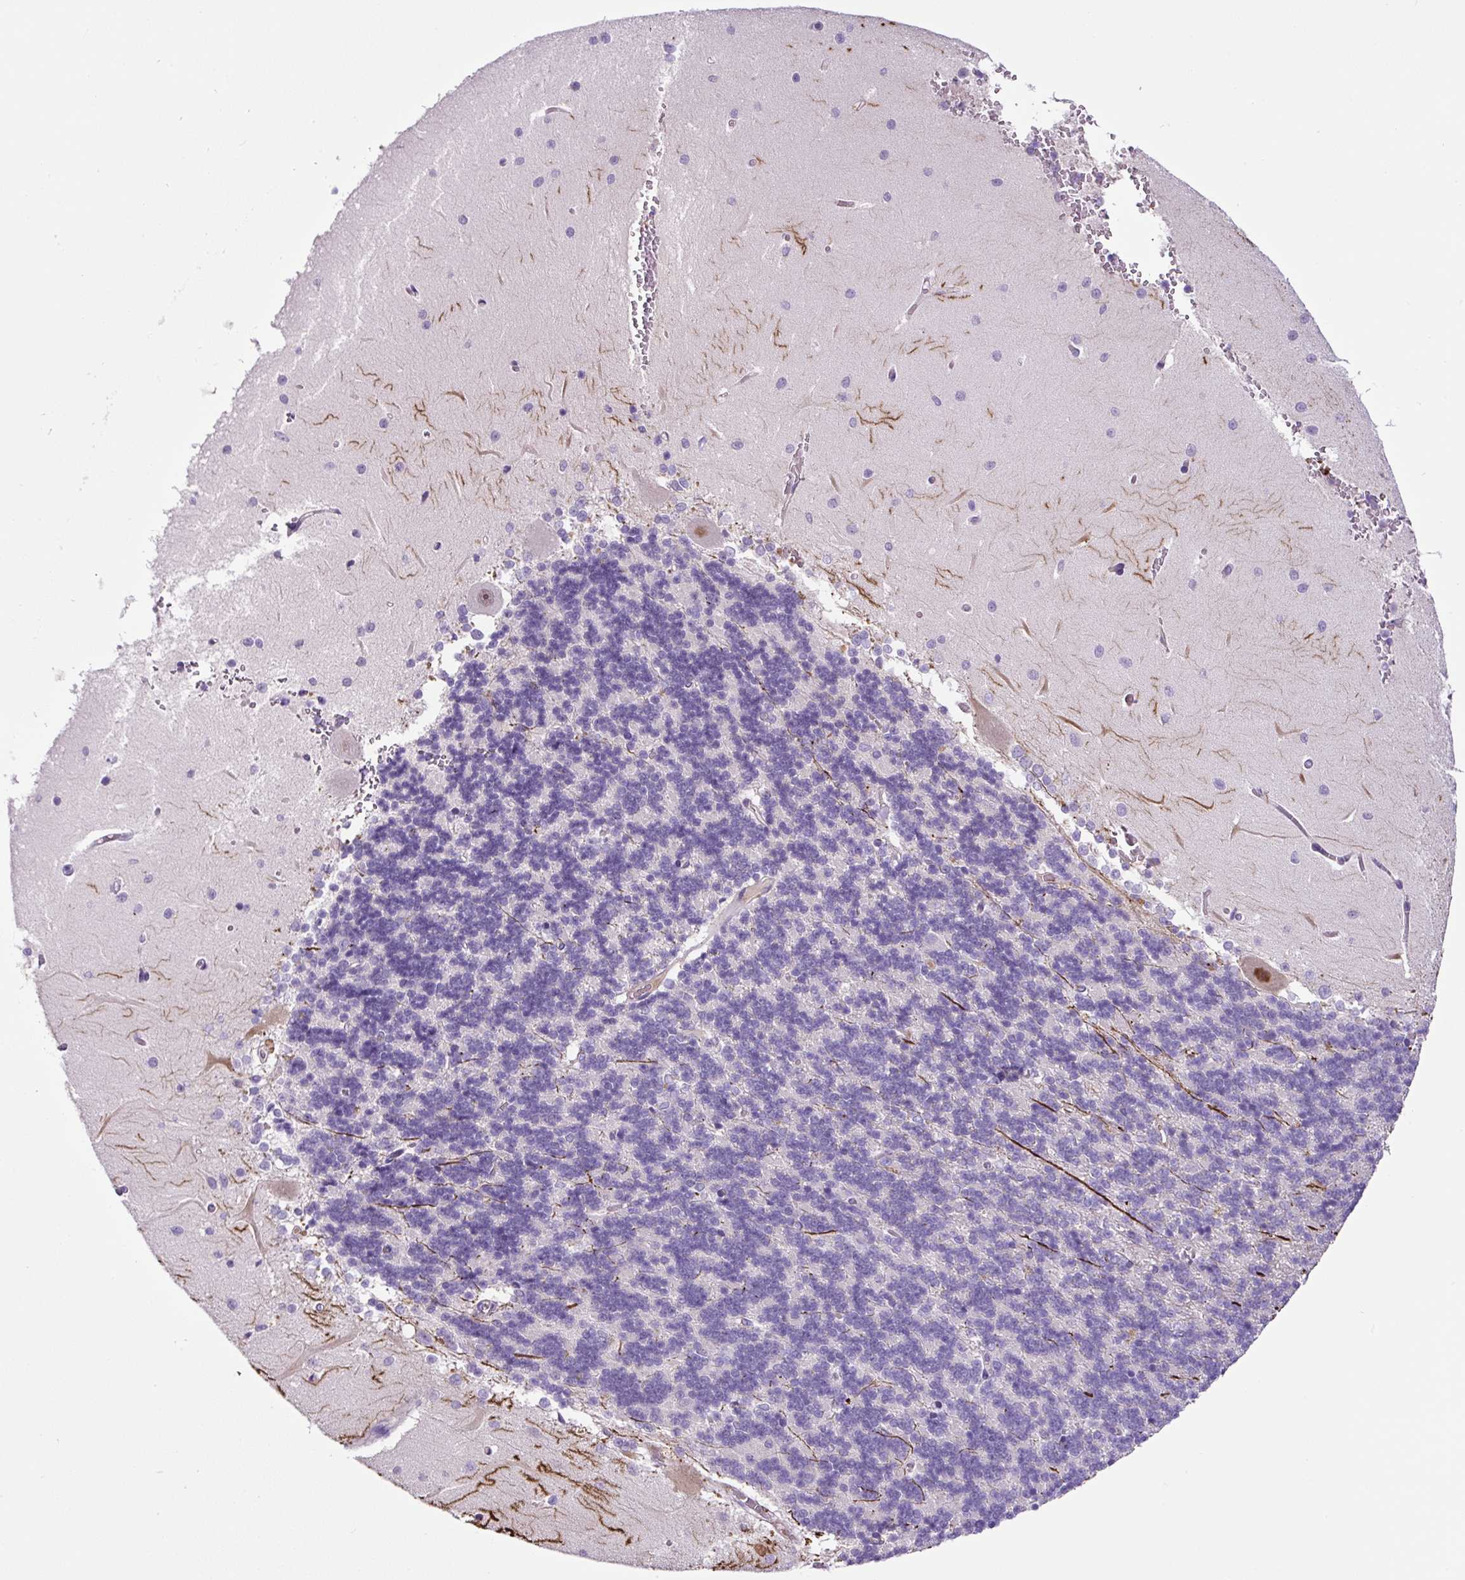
{"staining": {"intensity": "negative", "quantity": "none", "location": "none"}, "tissue": "cerebellum", "cell_type": "Cells in granular layer", "image_type": "normal", "snomed": [{"axis": "morphology", "description": "Normal tissue, NOS"}, {"axis": "topography", "description": "Cerebellum"}], "caption": "This is a histopathology image of immunohistochemistry (IHC) staining of benign cerebellum, which shows no staining in cells in granular layer. (Brightfield microscopy of DAB immunohistochemistry (IHC) at high magnification).", "gene": "SP8", "patient": {"sex": "male", "age": 37}}